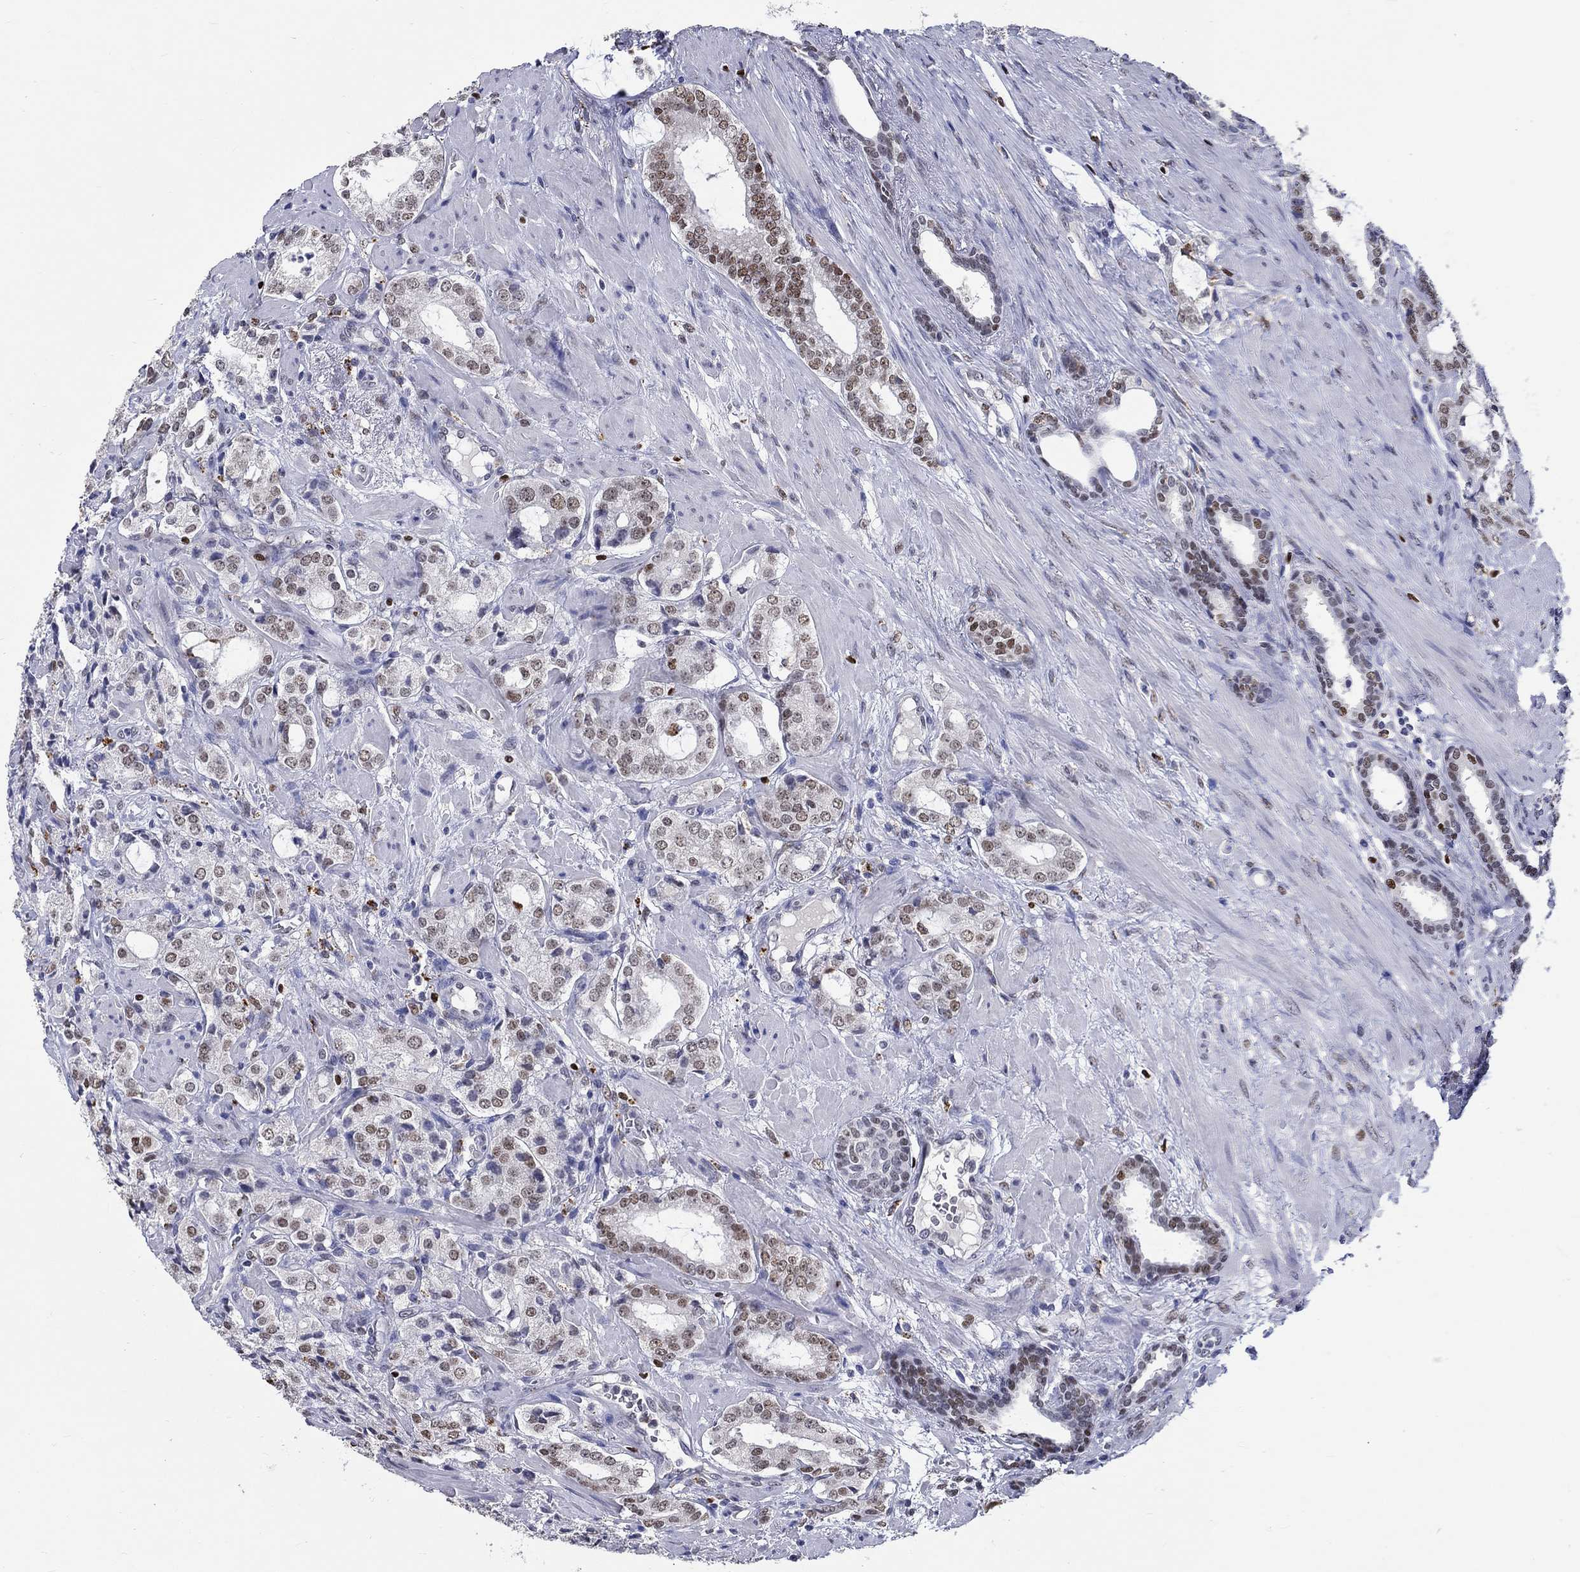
{"staining": {"intensity": "weak", "quantity": "<25%", "location": "cytoplasmic/membranous"}, "tissue": "prostate cancer", "cell_type": "Tumor cells", "image_type": "cancer", "snomed": [{"axis": "morphology", "description": "Adenocarcinoma, NOS"}, {"axis": "topography", "description": "Prostate"}], "caption": "Prostate adenocarcinoma was stained to show a protein in brown. There is no significant staining in tumor cells.", "gene": "GATA2", "patient": {"sex": "male", "age": 66}}